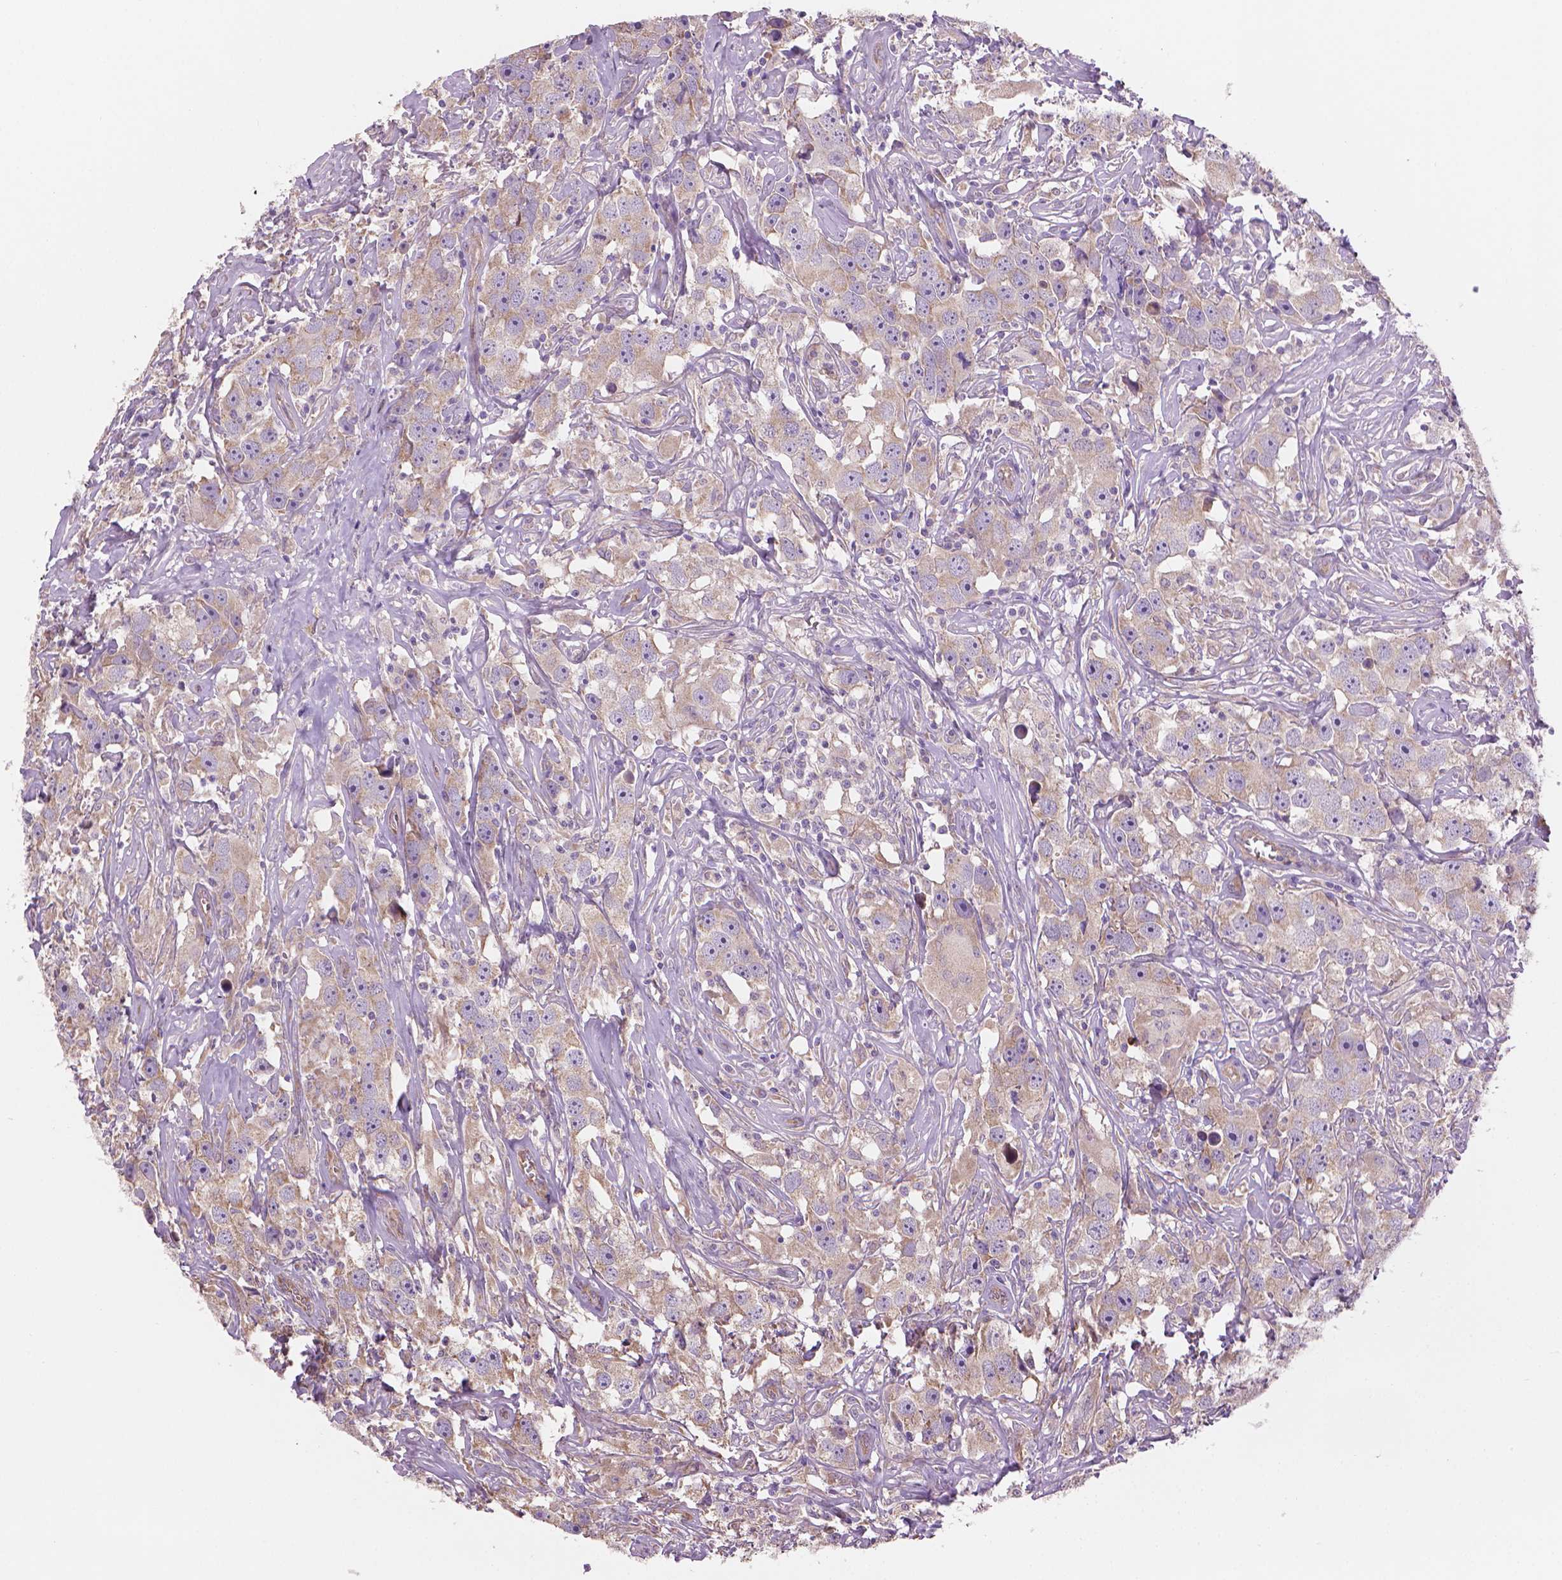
{"staining": {"intensity": "weak", "quantity": ">75%", "location": "cytoplasmic/membranous"}, "tissue": "testis cancer", "cell_type": "Tumor cells", "image_type": "cancer", "snomed": [{"axis": "morphology", "description": "Seminoma, NOS"}, {"axis": "topography", "description": "Testis"}], "caption": "High-power microscopy captured an immunohistochemistry image of testis cancer, revealing weak cytoplasmic/membranous staining in about >75% of tumor cells. (IHC, brightfield microscopy, high magnification).", "gene": "TTC29", "patient": {"sex": "male", "age": 49}}